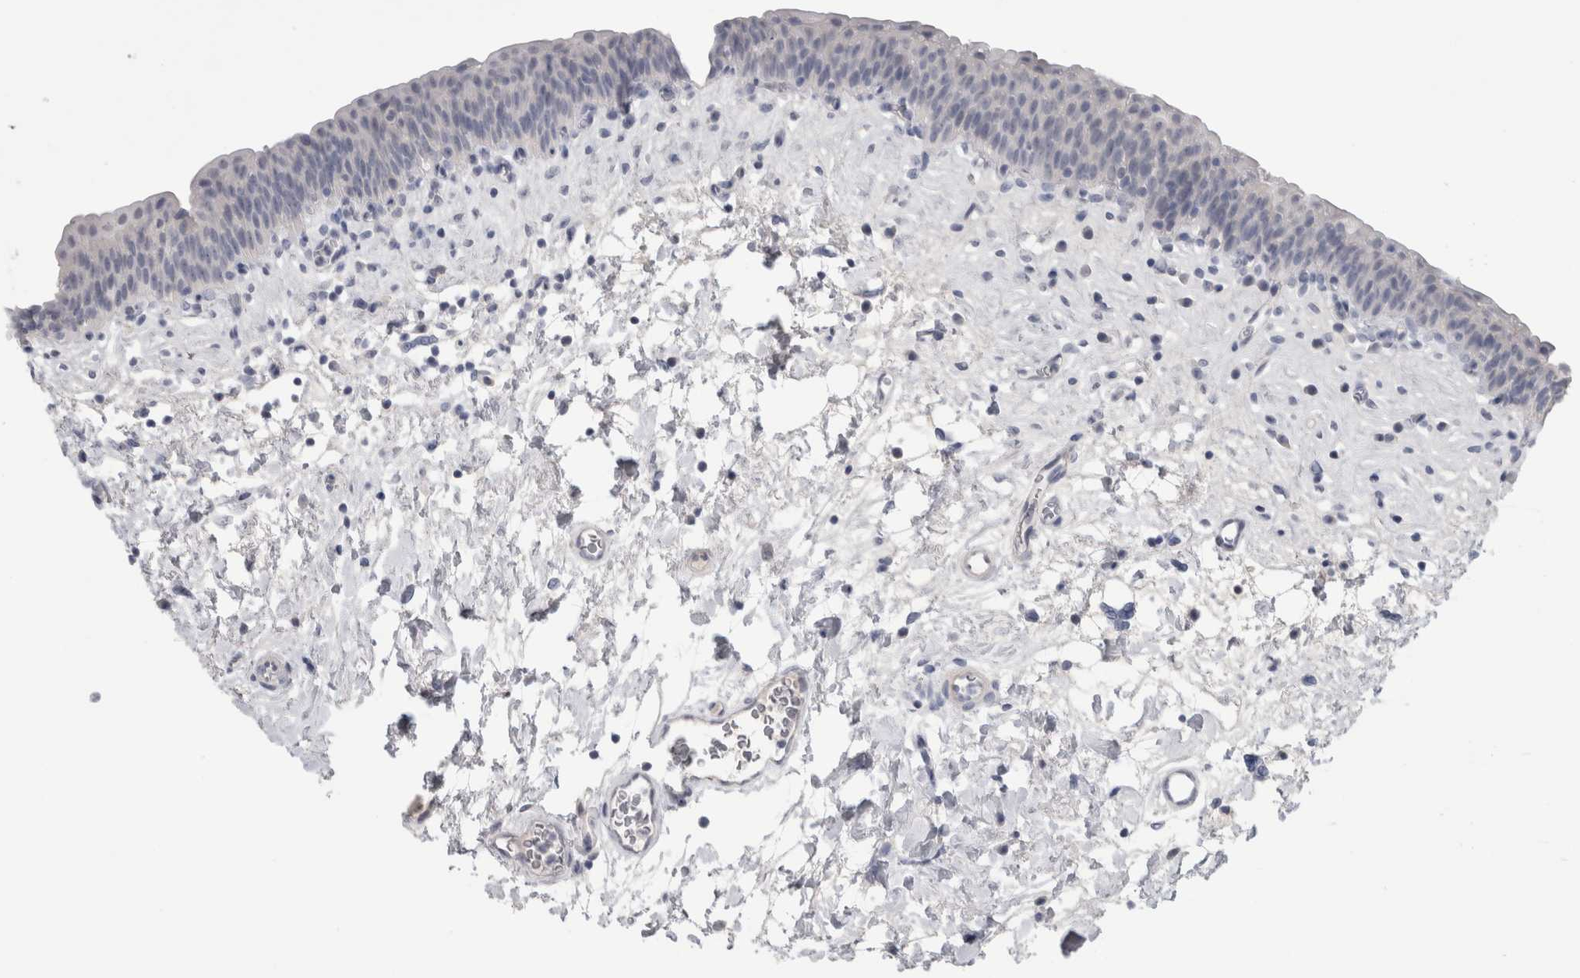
{"staining": {"intensity": "negative", "quantity": "none", "location": "none"}, "tissue": "urinary bladder", "cell_type": "Urothelial cells", "image_type": "normal", "snomed": [{"axis": "morphology", "description": "Normal tissue, NOS"}, {"axis": "topography", "description": "Urinary bladder"}], "caption": "Protein analysis of unremarkable urinary bladder shows no significant staining in urothelial cells. The staining is performed using DAB (3,3'-diaminobenzidine) brown chromogen with nuclei counter-stained in using hematoxylin.", "gene": "ADAM2", "patient": {"sex": "male", "age": 83}}